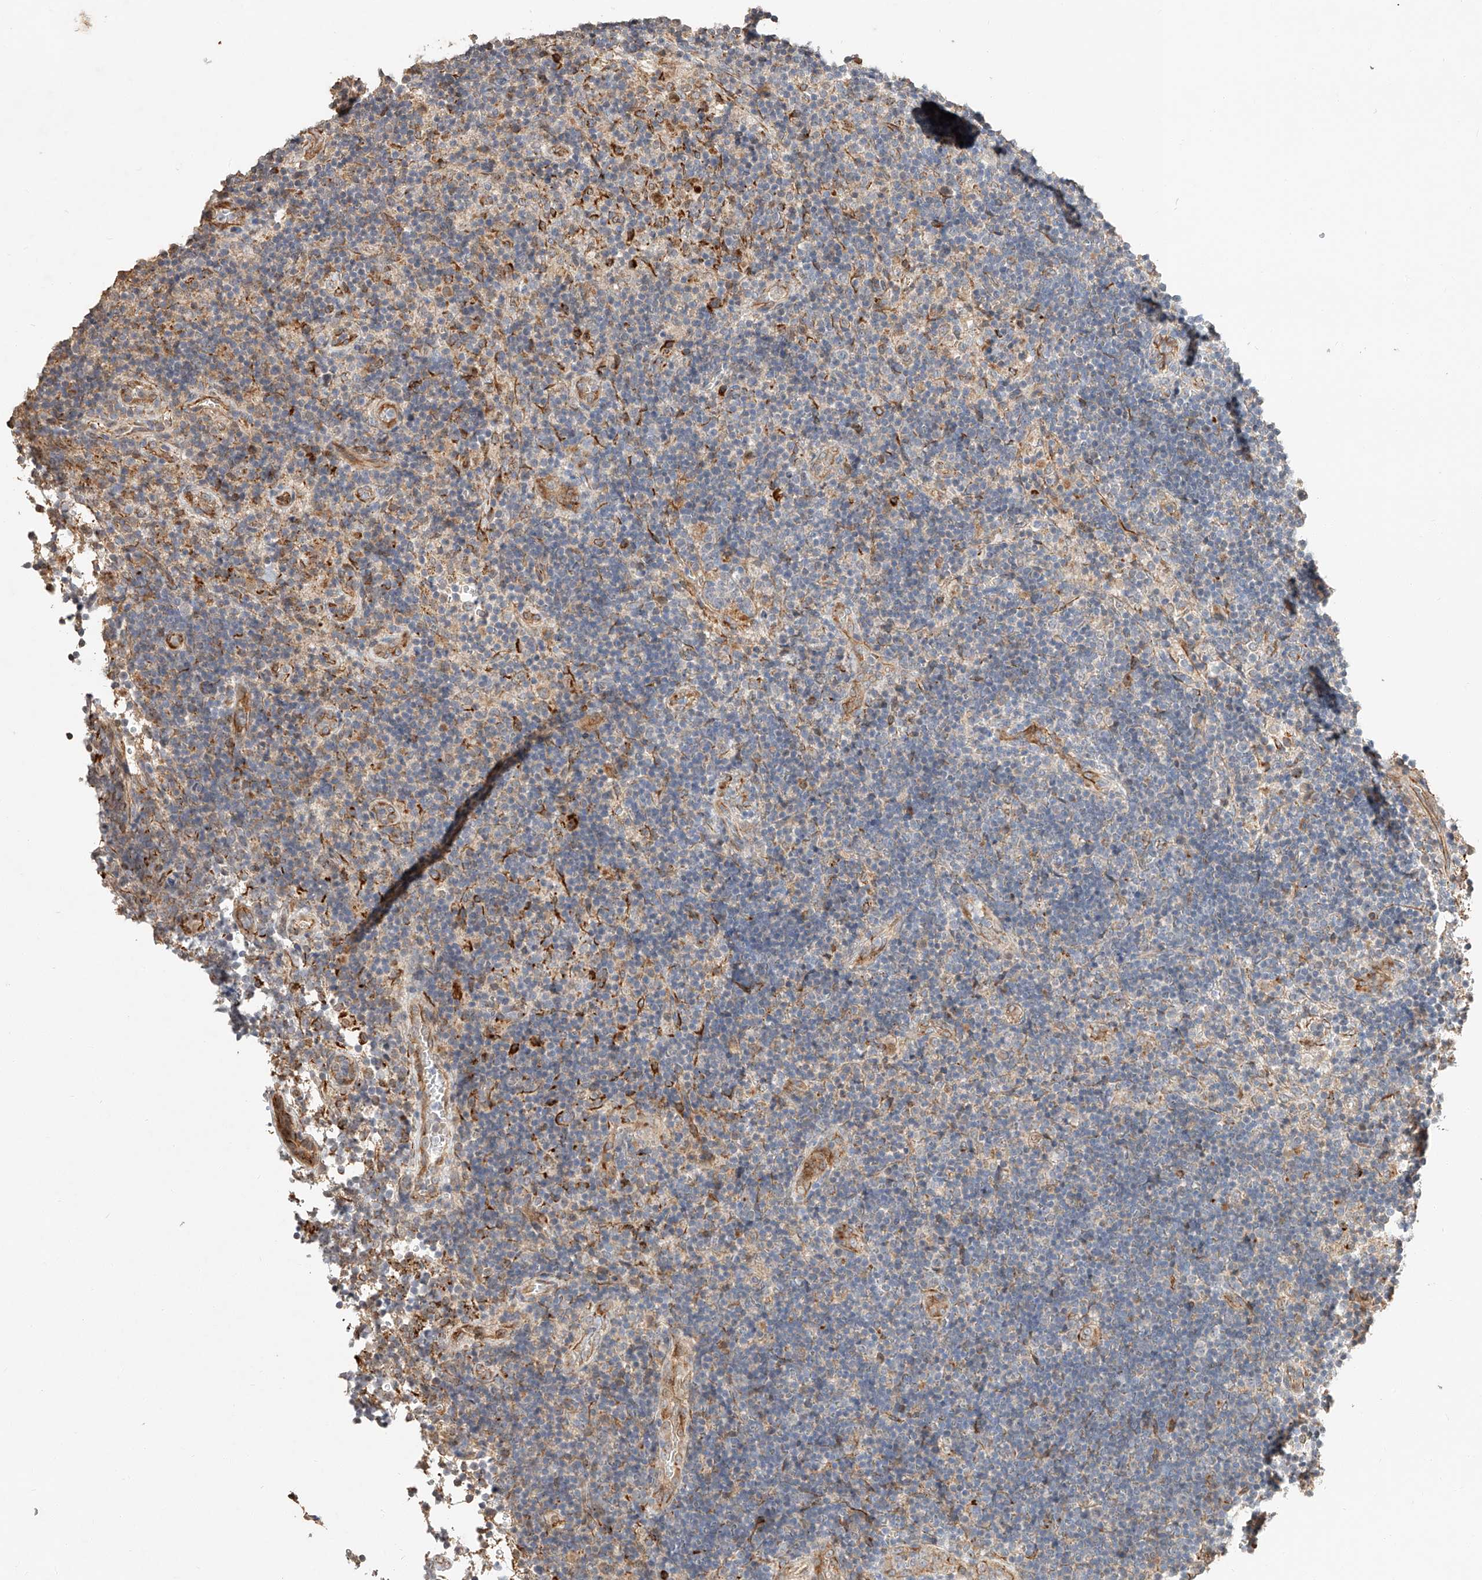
{"staining": {"intensity": "moderate", "quantity": "<25%", "location": "cytoplasmic/membranous"}, "tissue": "lymph node", "cell_type": "Germinal center cells", "image_type": "normal", "snomed": [{"axis": "morphology", "description": "Normal tissue, NOS"}, {"axis": "topography", "description": "Lymph node"}], "caption": "DAB immunohistochemical staining of normal lymph node exhibits moderate cytoplasmic/membranous protein staining in approximately <25% of germinal center cells. (brown staining indicates protein expression, while blue staining denotes nuclei).", "gene": "SUSD6", "patient": {"sex": "female", "age": 22}}